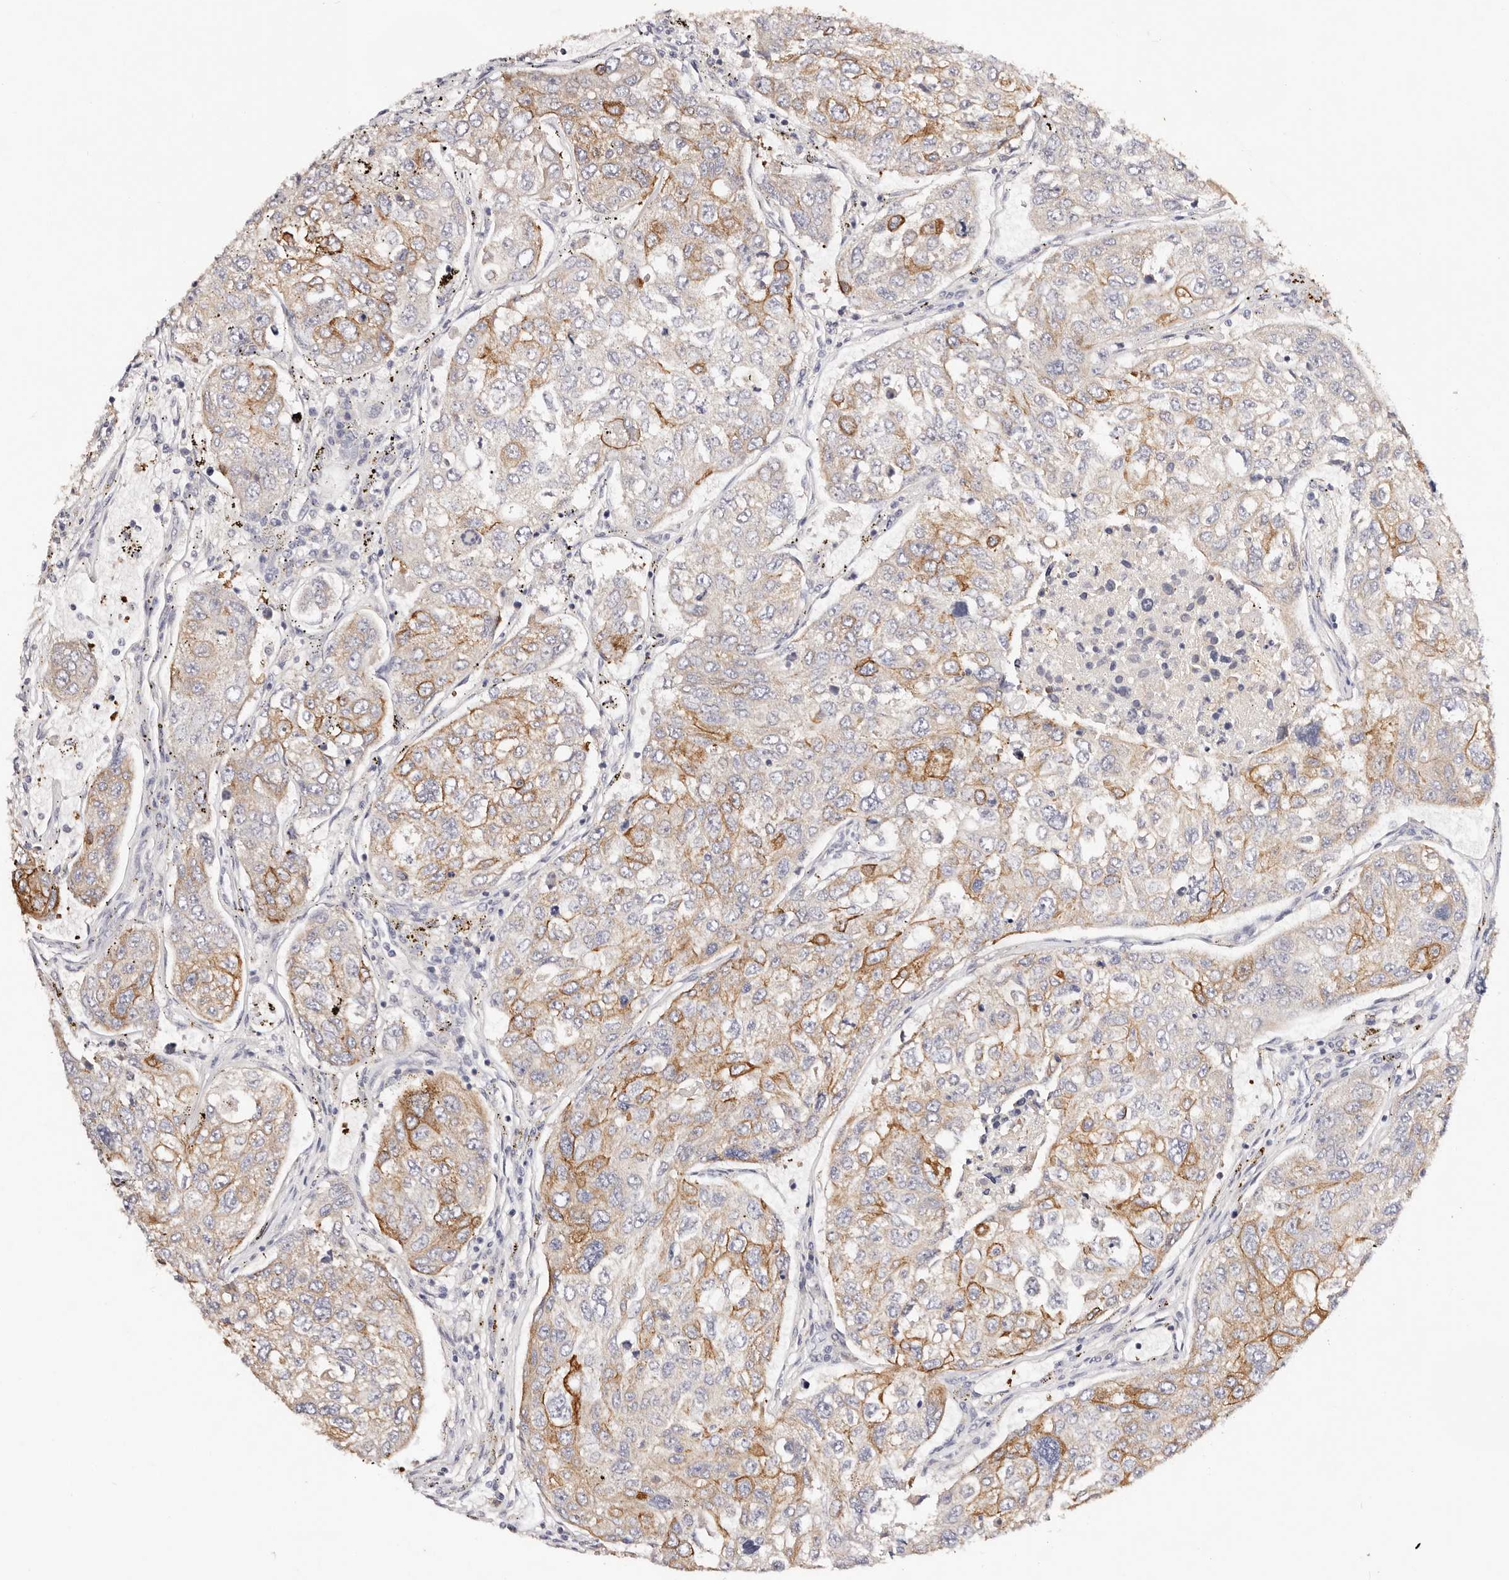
{"staining": {"intensity": "moderate", "quantity": "25%-75%", "location": "cytoplasmic/membranous"}, "tissue": "urothelial cancer", "cell_type": "Tumor cells", "image_type": "cancer", "snomed": [{"axis": "morphology", "description": "Urothelial carcinoma, High grade"}, {"axis": "topography", "description": "Lymph node"}, {"axis": "topography", "description": "Urinary bladder"}], "caption": "About 25%-75% of tumor cells in urothelial cancer show moderate cytoplasmic/membranous protein positivity as visualized by brown immunohistochemical staining.", "gene": "VIPAS39", "patient": {"sex": "male", "age": 51}}